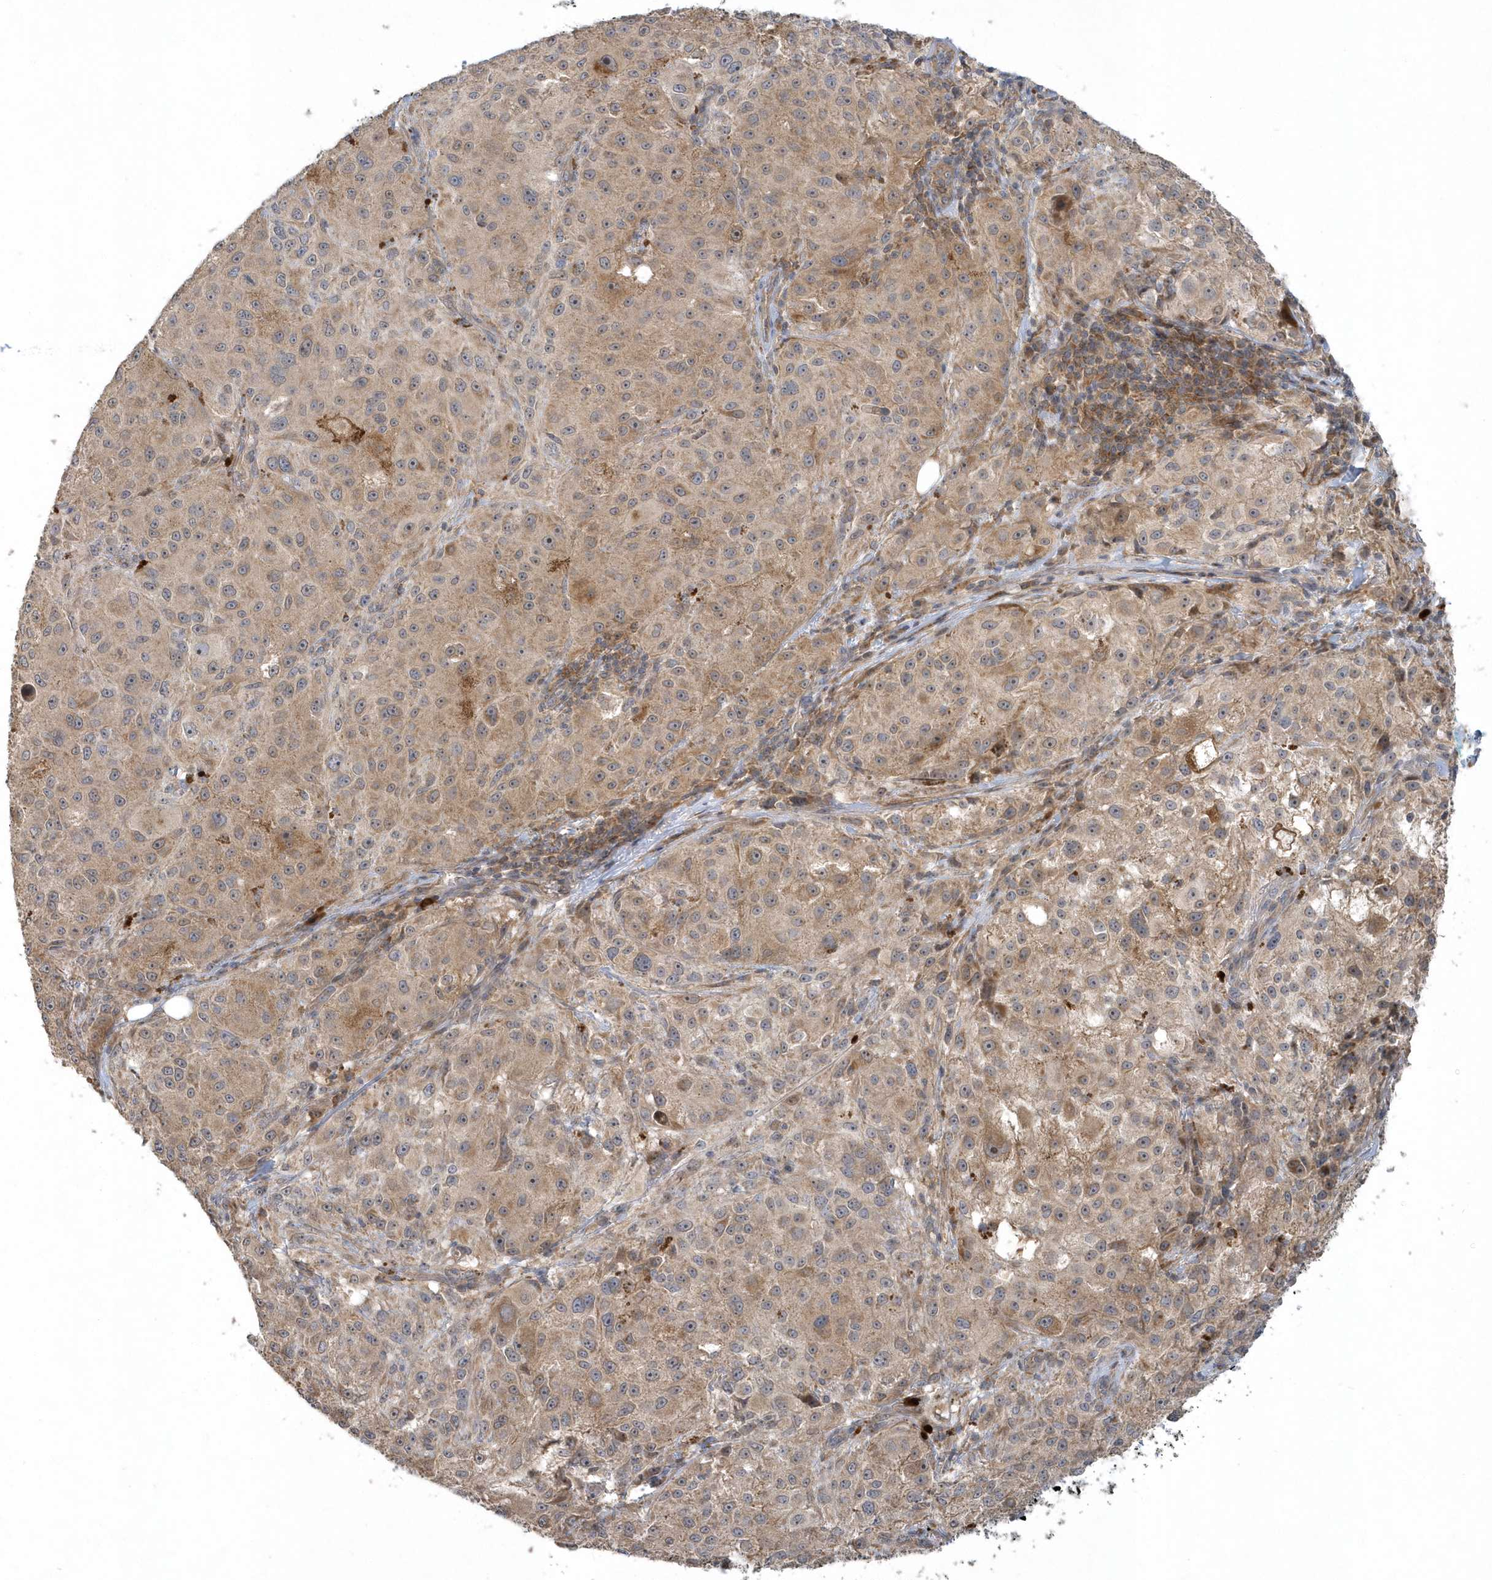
{"staining": {"intensity": "weak", "quantity": "25%-75%", "location": "cytoplasmic/membranous"}, "tissue": "melanoma", "cell_type": "Tumor cells", "image_type": "cancer", "snomed": [{"axis": "morphology", "description": "Necrosis, NOS"}, {"axis": "morphology", "description": "Malignant melanoma, NOS"}, {"axis": "topography", "description": "Skin"}], "caption": "Malignant melanoma stained with DAB (3,3'-diaminobenzidine) IHC exhibits low levels of weak cytoplasmic/membranous expression in about 25%-75% of tumor cells. (IHC, brightfield microscopy, high magnification).", "gene": "THG1L", "patient": {"sex": "female", "age": 87}}